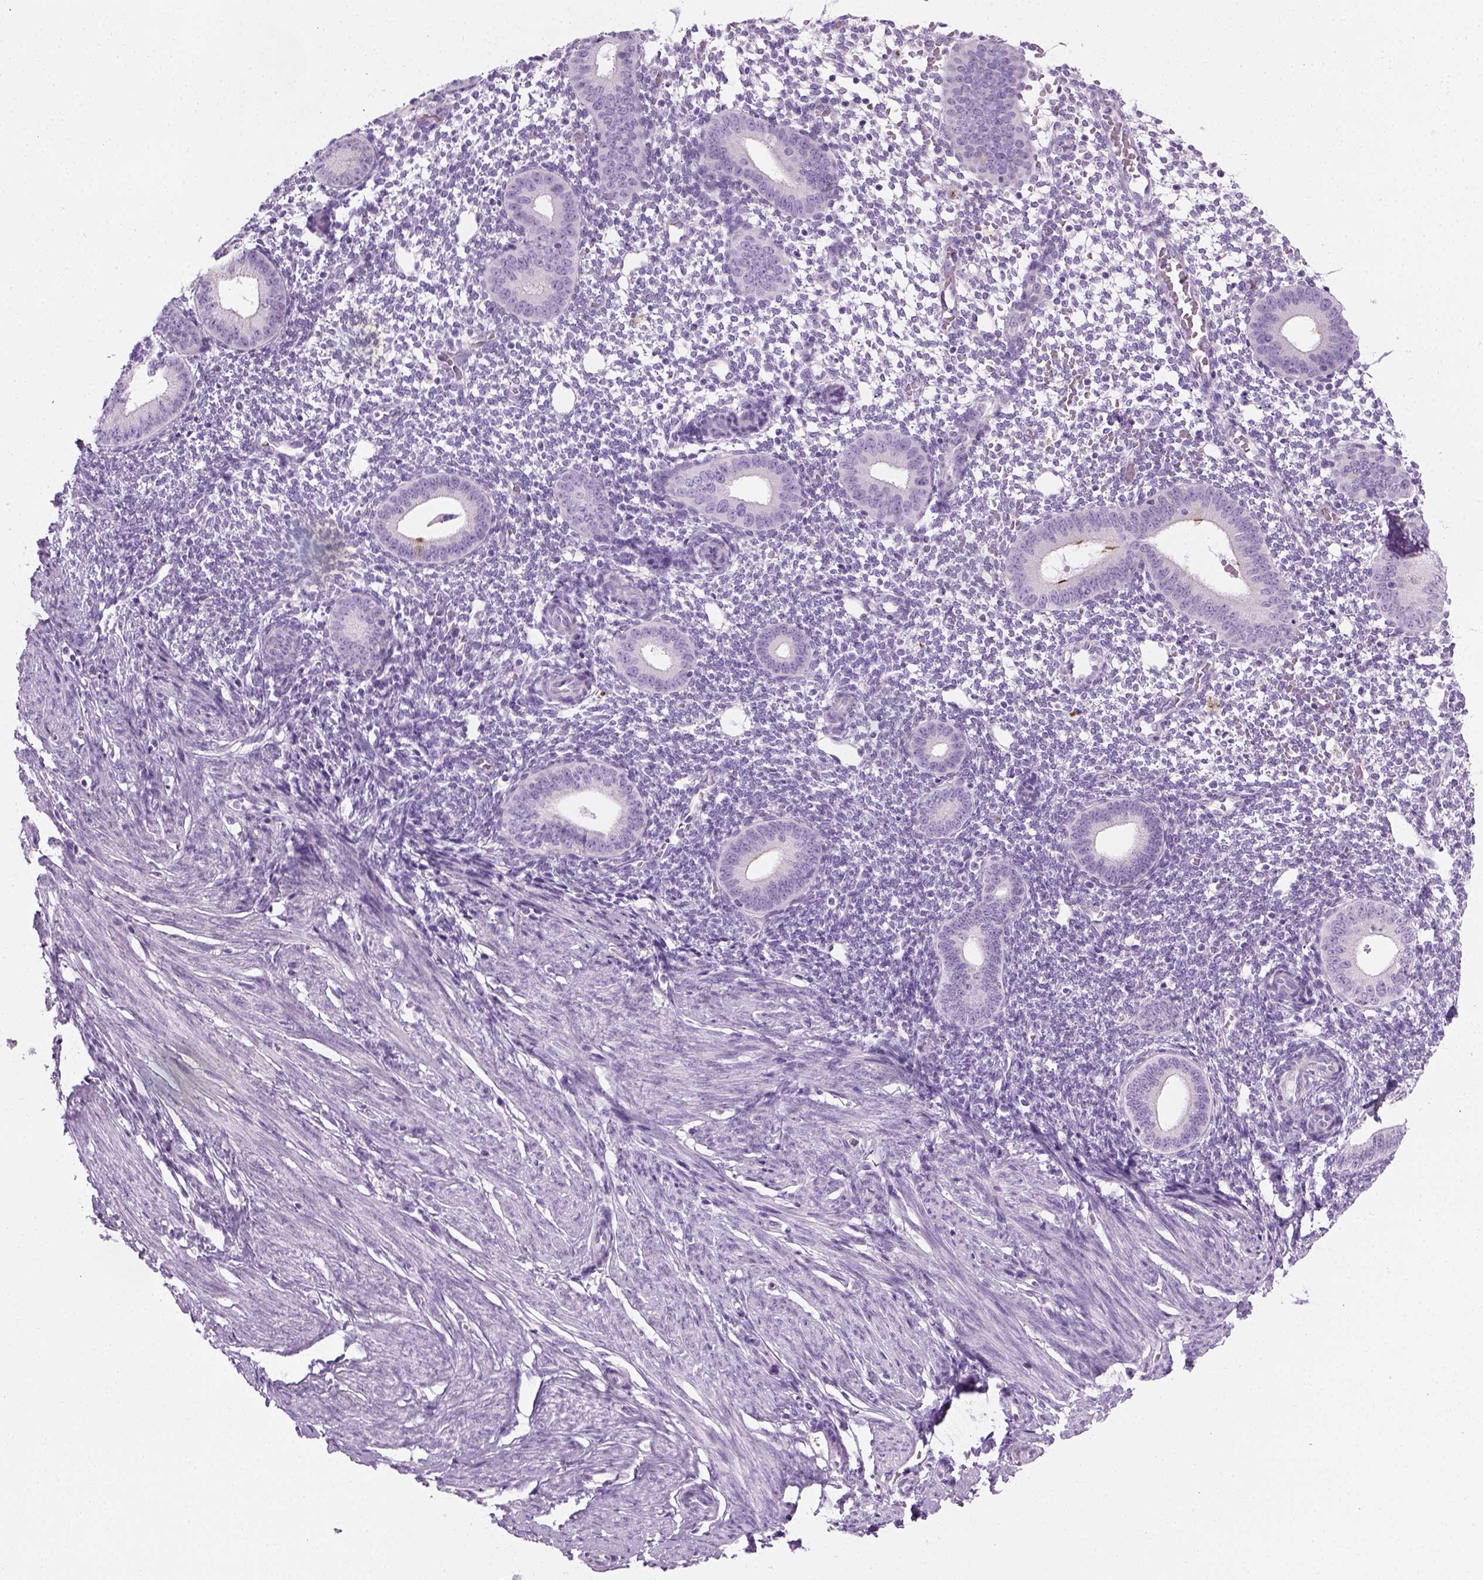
{"staining": {"intensity": "negative", "quantity": "none", "location": "none"}, "tissue": "endometrium", "cell_type": "Cells in endometrial stroma", "image_type": "normal", "snomed": [{"axis": "morphology", "description": "Normal tissue, NOS"}, {"axis": "topography", "description": "Endometrium"}], "caption": "High magnification brightfield microscopy of unremarkable endometrium stained with DAB (brown) and counterstained with hematoxylin (blue): cells in endometrial stroma show no significant staining. Brightfield microscopy of immunohistochemistry stained with DAB (brown) and hematoxylin (blue), captured at high magnification.", "gene": "CIBAR2", "patient": {"sex": "female", "age": 40}}